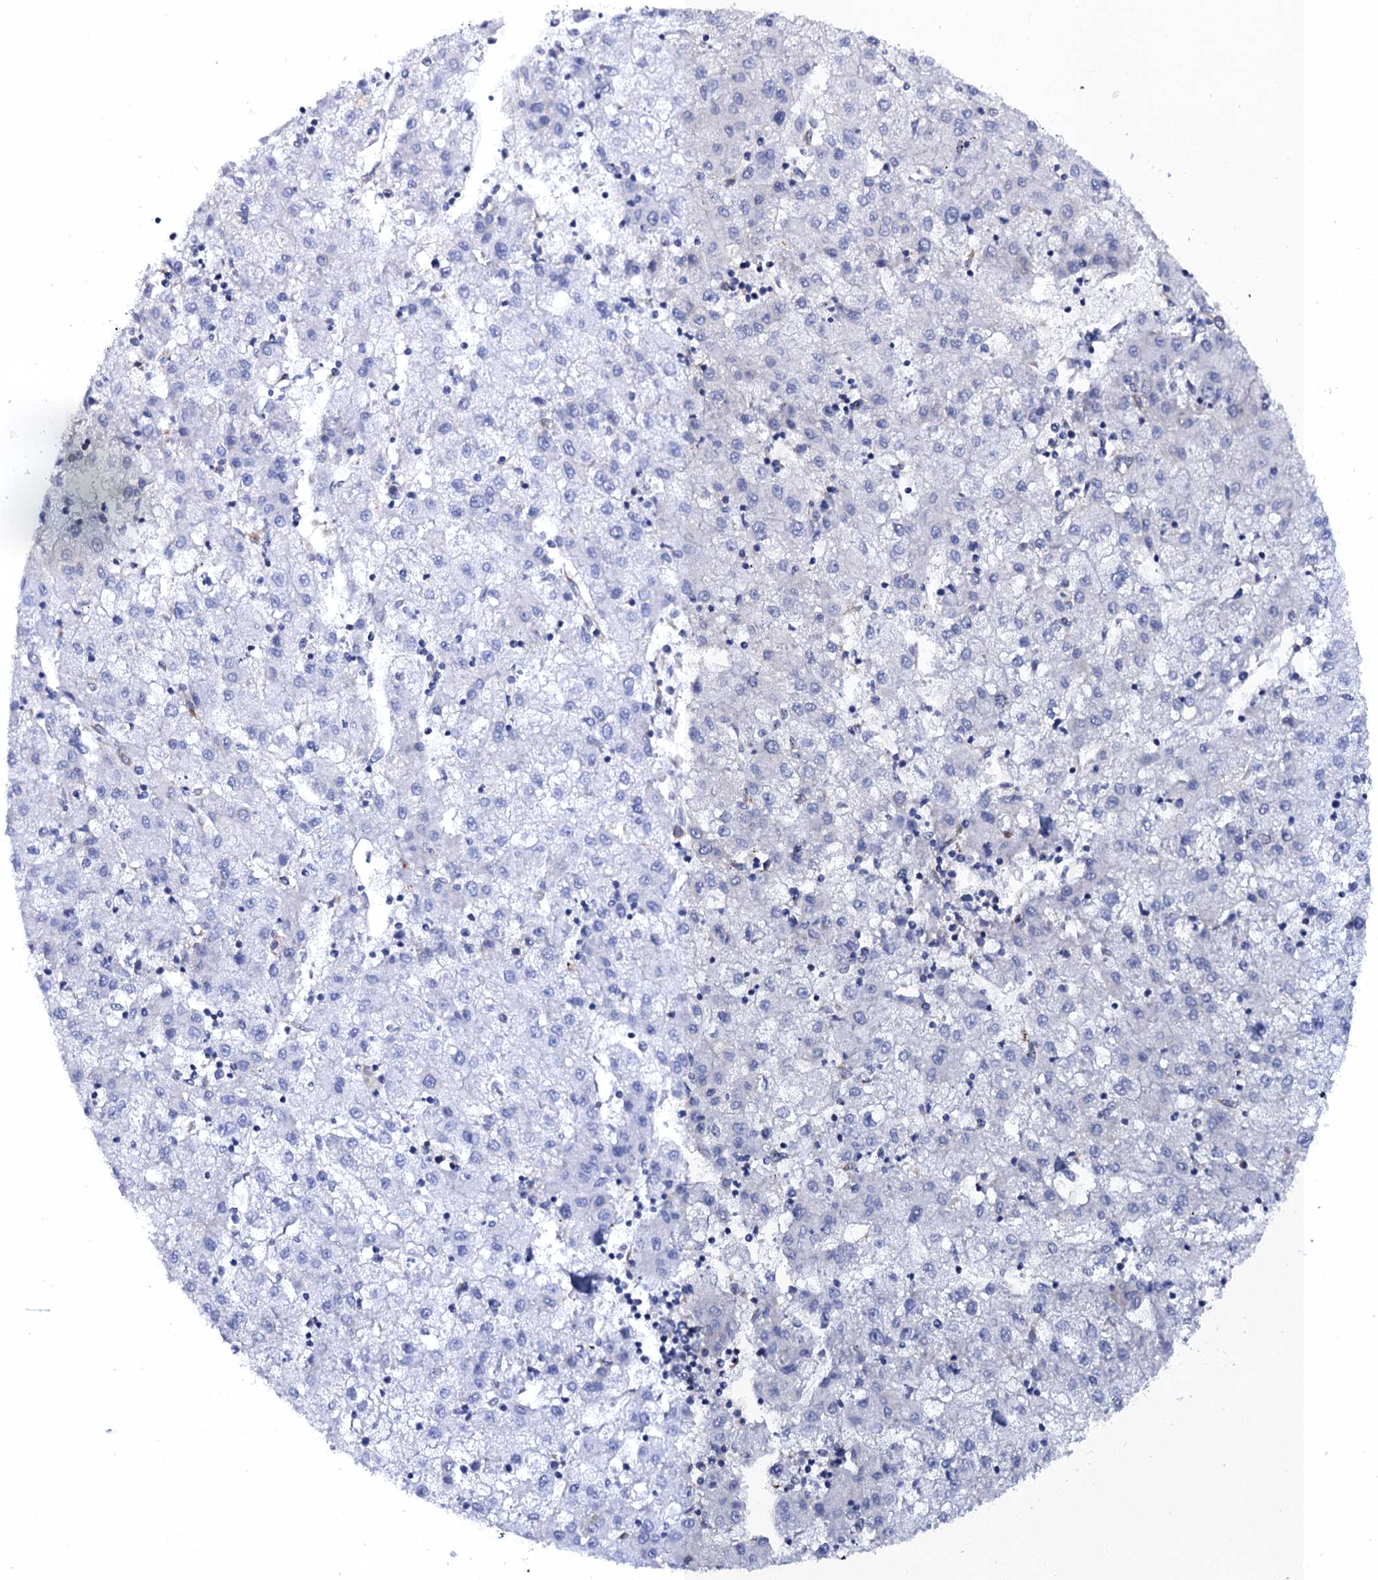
{"staining": {"intensity": "negative", "quantity": "none", "location": "none"}, "tissue": "liver cancer", "cell_type": "Tumor cells", "image_type": "cancer", "snomed": [{"axis": "morphology", "description": "Carcinoma, Hepatocellular, NOS"}, {"axis": "topography", "description": "Liver"}], "caption": "Immunohistochemical staining of liver hepatocellular carcinoma exhibits no significant positivity in tumor cells. (IHC, brightfield microscopy, high magnification).", "gene": "POGLUT3", "patient": {"sex": "male", "age": 72}}